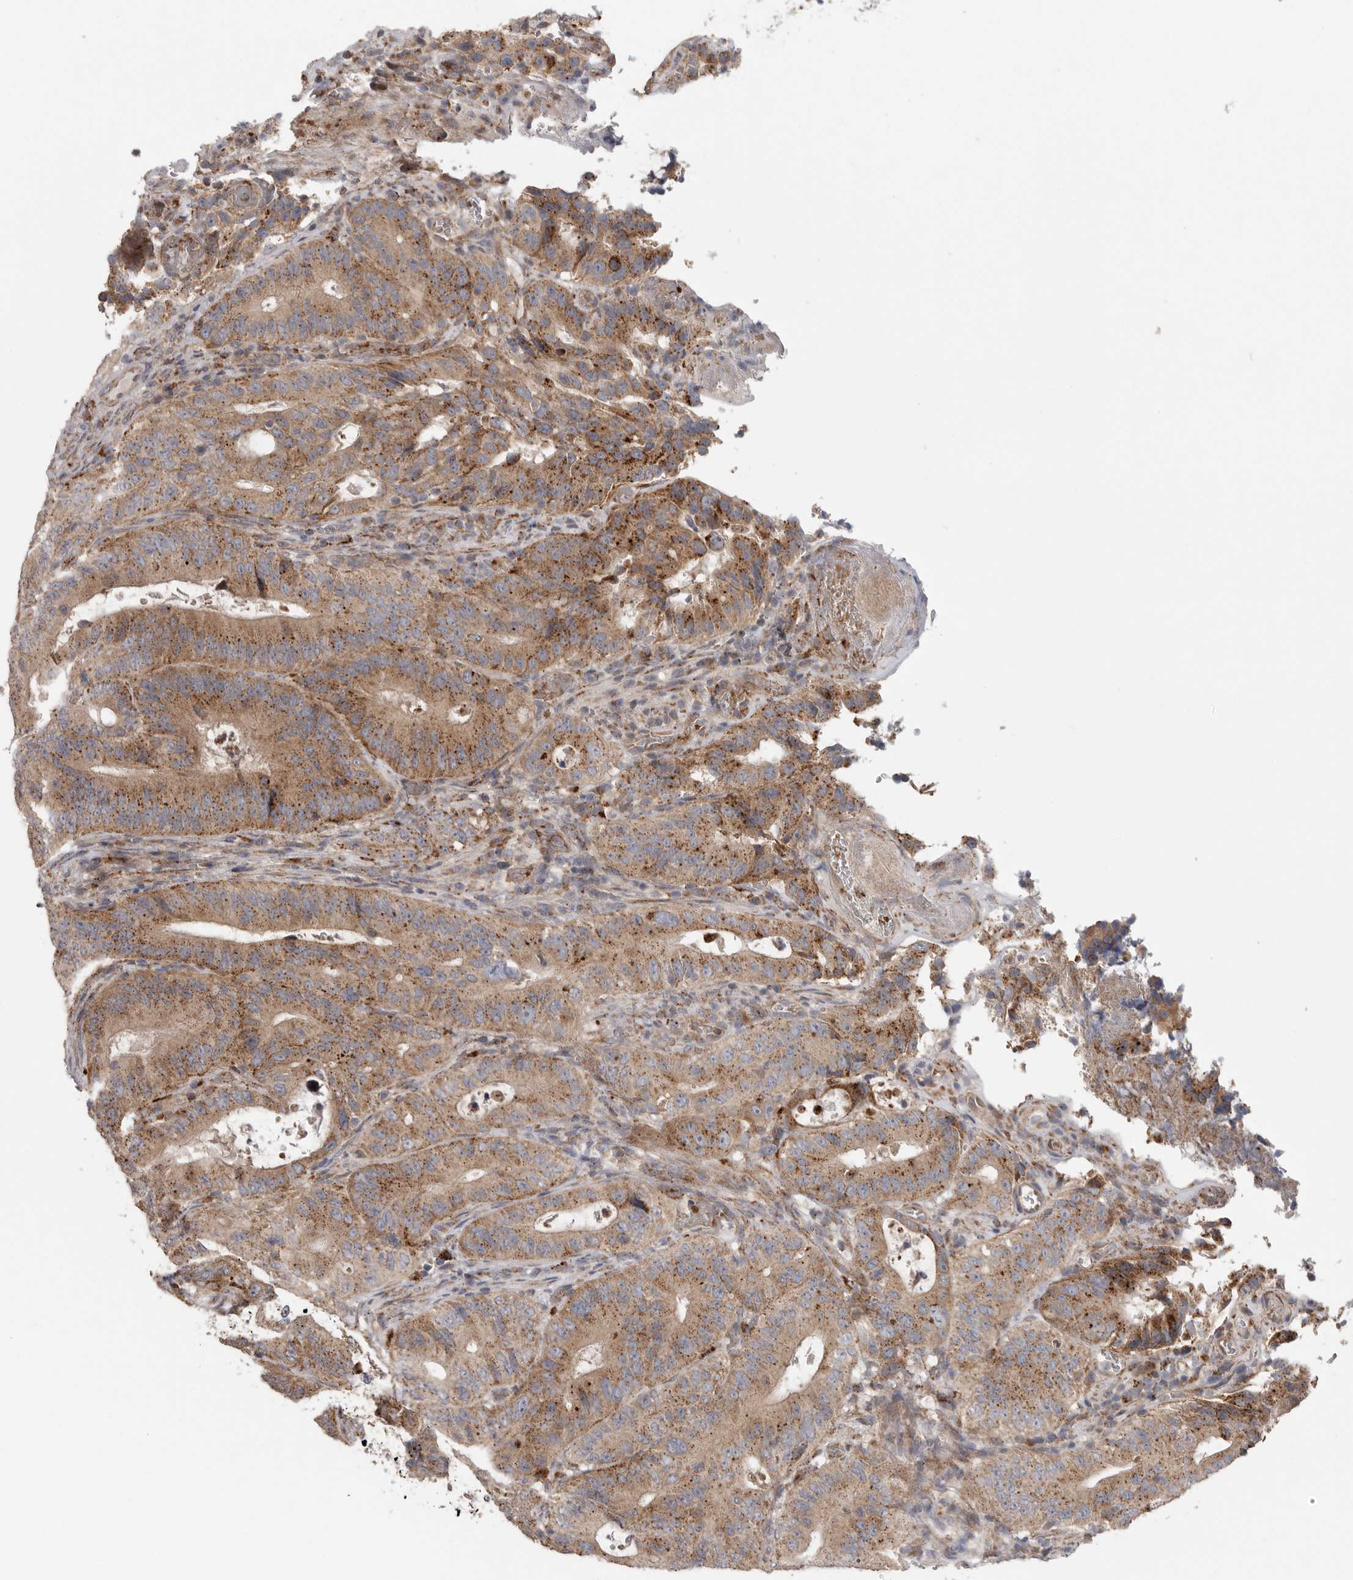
{"staining": {"intensity": "moderate", "quantity": ">75%", "location": "cytoplasmic/membranous"}, "tissue": "colorectal cancer", "cell_type": "Tumor cells", "image_type": "cancer", "snomed": [{"axis": "morphology", "description": "Adenocarcinoma, NOS"}, {"axis": "topography", "description": "Colon"}], "caption": "The histopathology image shows a brown stain indicating the presence of a protein in the cytoplasmic/membranous of tumor cells in colorectal adenocarcinoma.", "gene": "GALNS", "patient": {"sex": "male", "age": 83}}